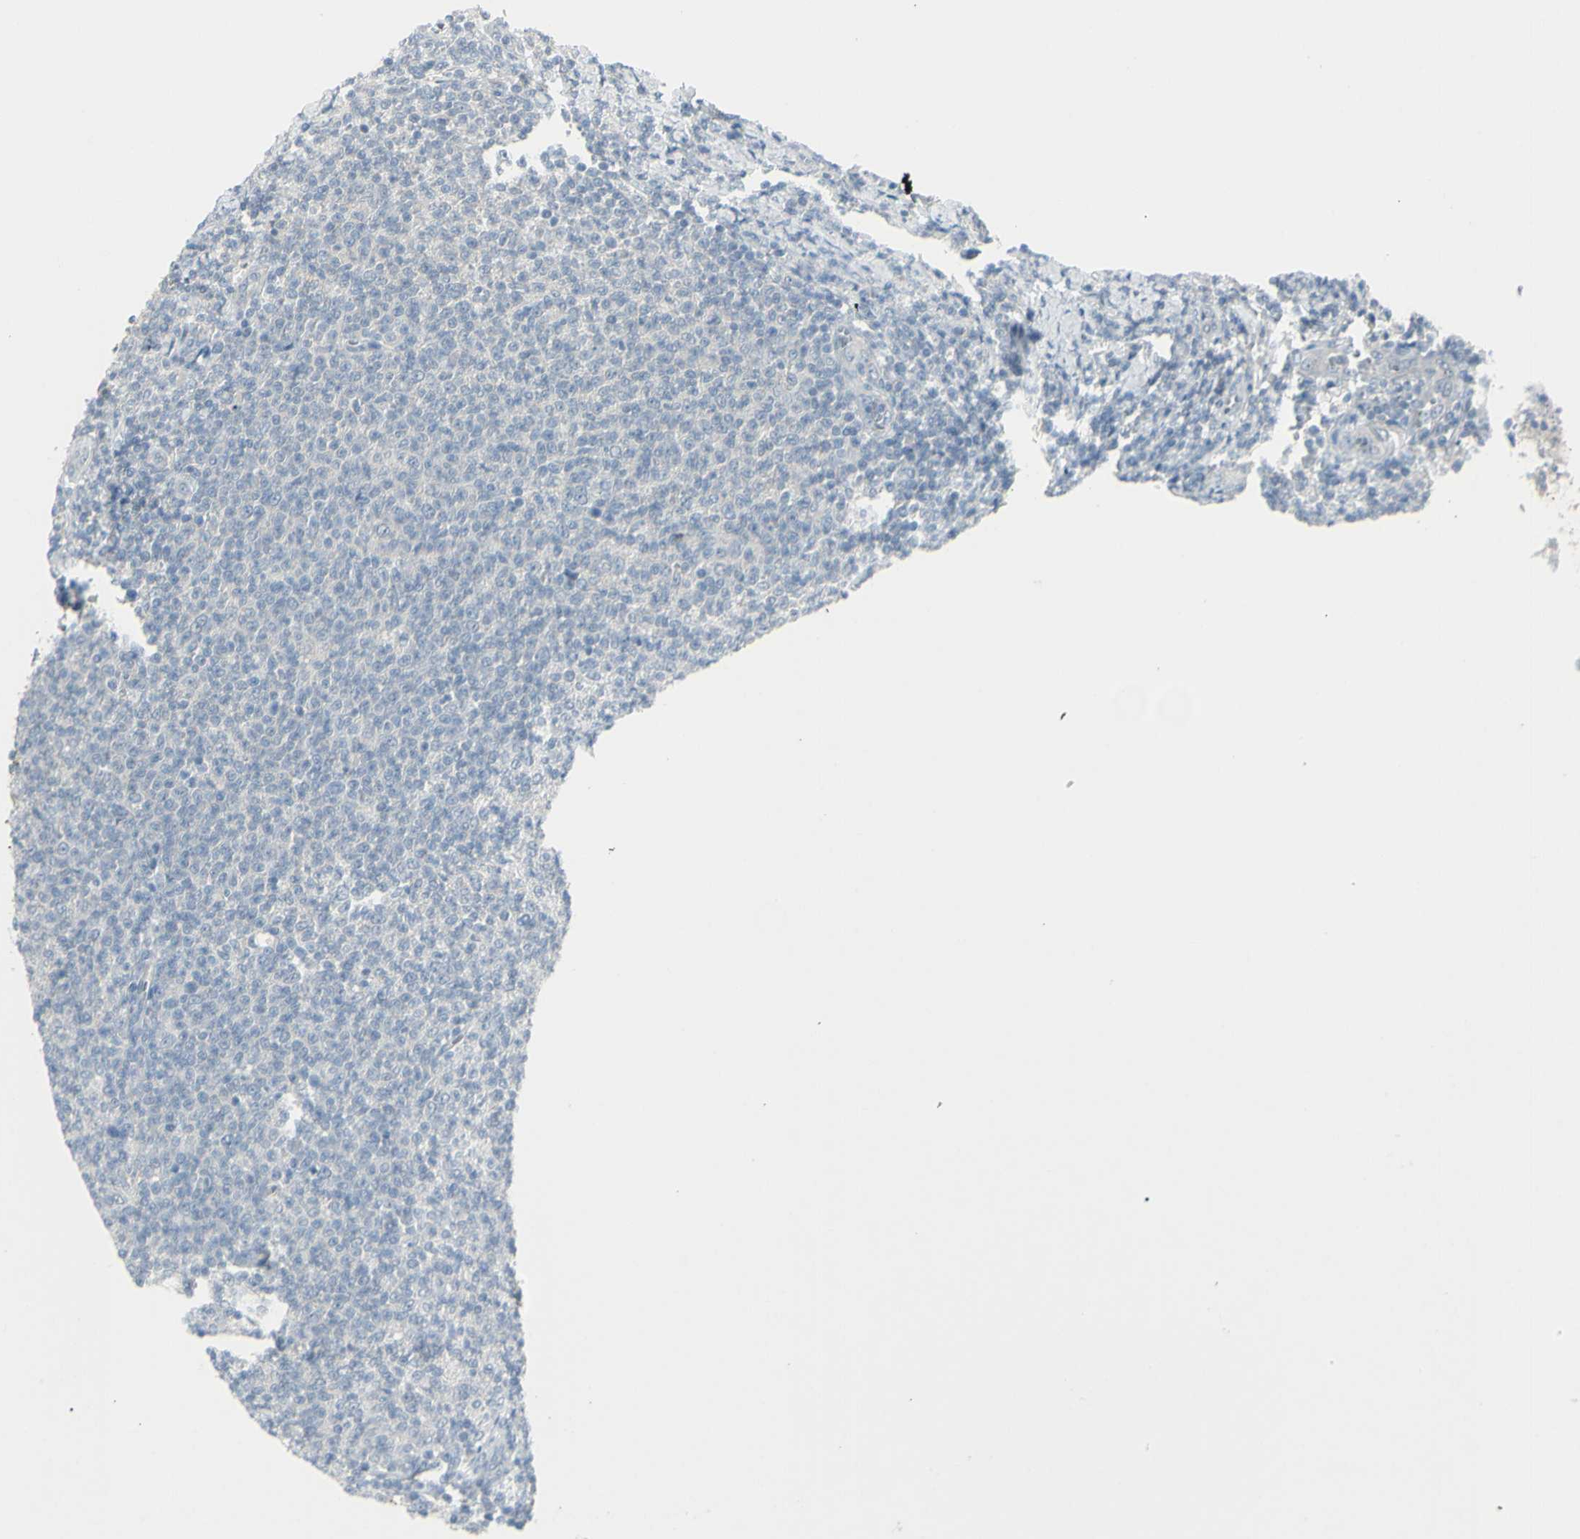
{"staining": {"intensity": "negative", "quantity": "none", "location": "none"}, "tissue": "lymphoma", "cell_type": "Tumor cells", "image_type": "cancer", "snomed": [{"axis": "morphology", "description": "Malignant lymphoma, non-Hodgkin's type, Low grade"}, {"axis": "topography", "description": "Lymph node"}], "caption": "An image of lymphoma stained for a protein exhibits no brown staining in tumor cells.", "gene": "SH3GL2", "patient": {"sex": "male", "age": 66}}